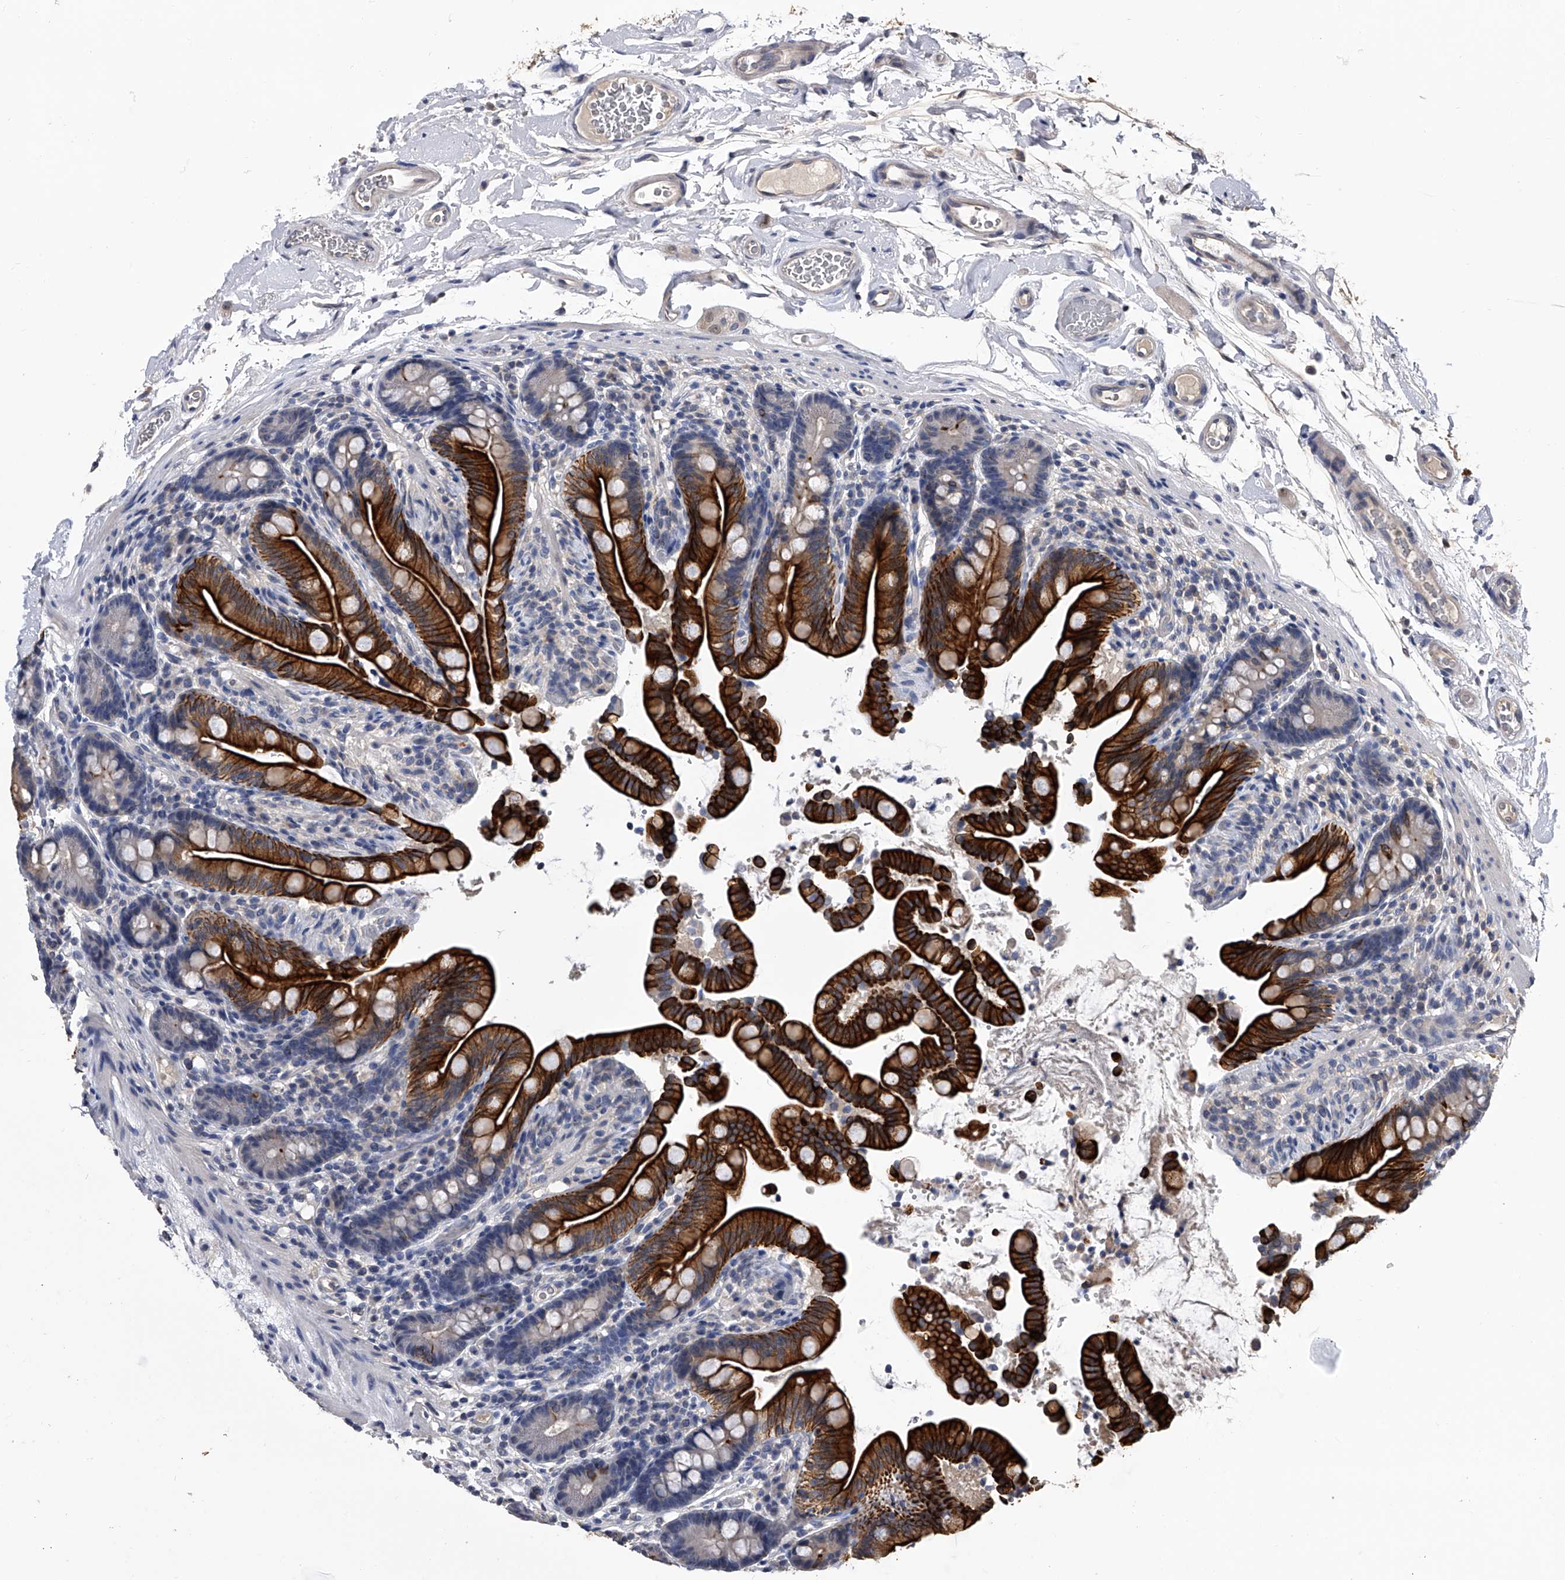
{"staining": {"intensity": "weak", "quantity": "25%-75%", "location": "cytoplasmic/membranous"}, "tissue": "colon", "cell_type": "Endothelial cells", "image_type": "normal", "snomed": [{"axis": "morphology", "description": "Normal tissue, NOS"}, {"axis": "topography", "description": "Smooth muscle"}, {"axis": "topography", "description": "Colon"}], "caption": "An immunohistochemistry image of normal tissue is shown. Protein staining in brown highlights weak cytoplasmic/membranous positivity in colon within endothelial cells.", "gene": "EFCAB7", "patient": {"sex": "male", "age": 73}}